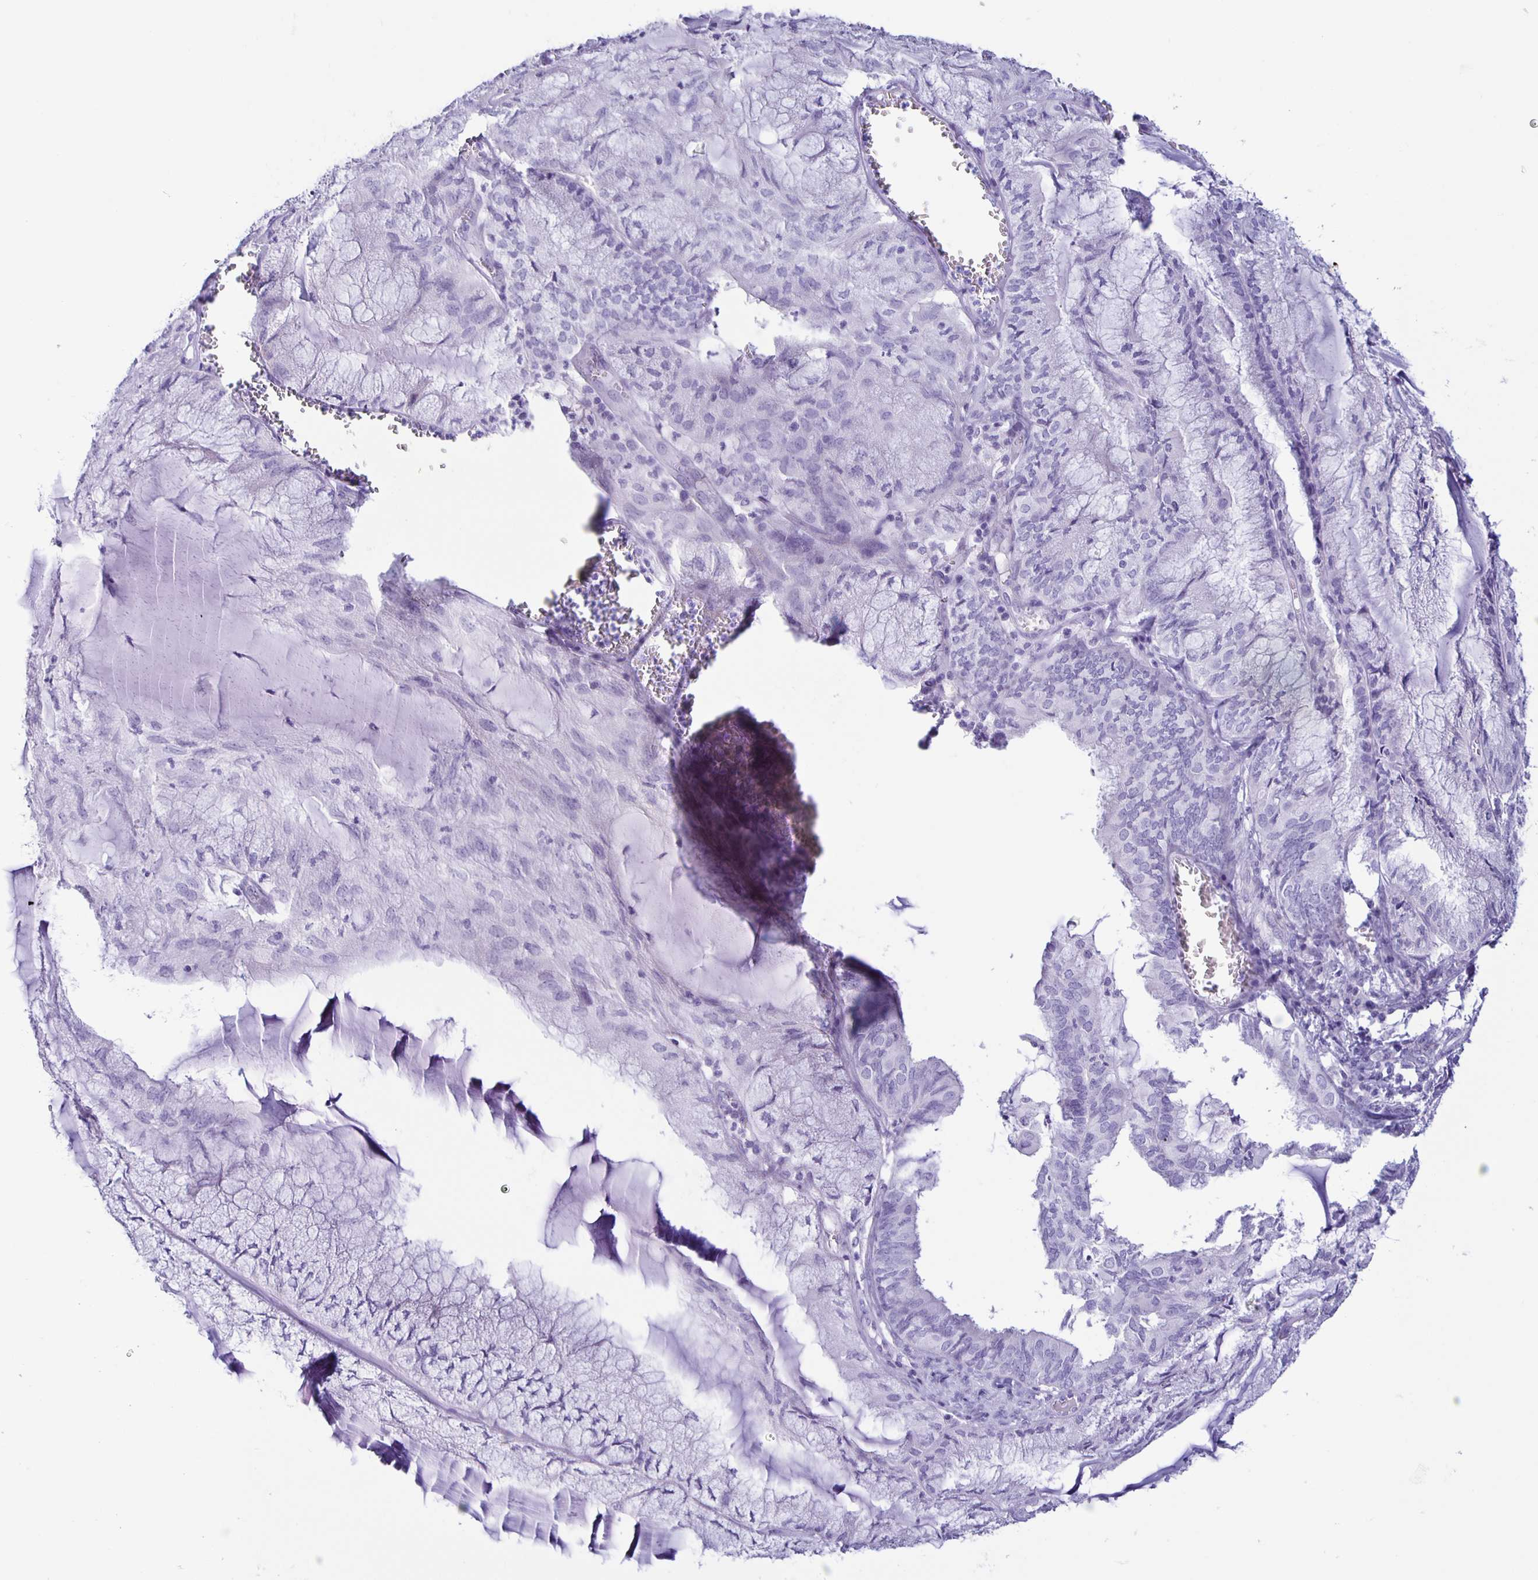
{"staining": {"intensity": "negative", "quantity": "none", "location": "none"}, "tissue": "endometrial cancer", "cell_type": "Tumor cells", "image_type": "cancer", "snomed": [{"axis": "morphology", "description": "Carcinoma, NOS"}, {"axis": "topography", "description": "Endometrium"}], "caption": "Protein analysis of carcinoma (endometrial) shows no significant staining in tumor cells.", "gene": "AQP6", "patient": {"sex": "female", "age": 62}}